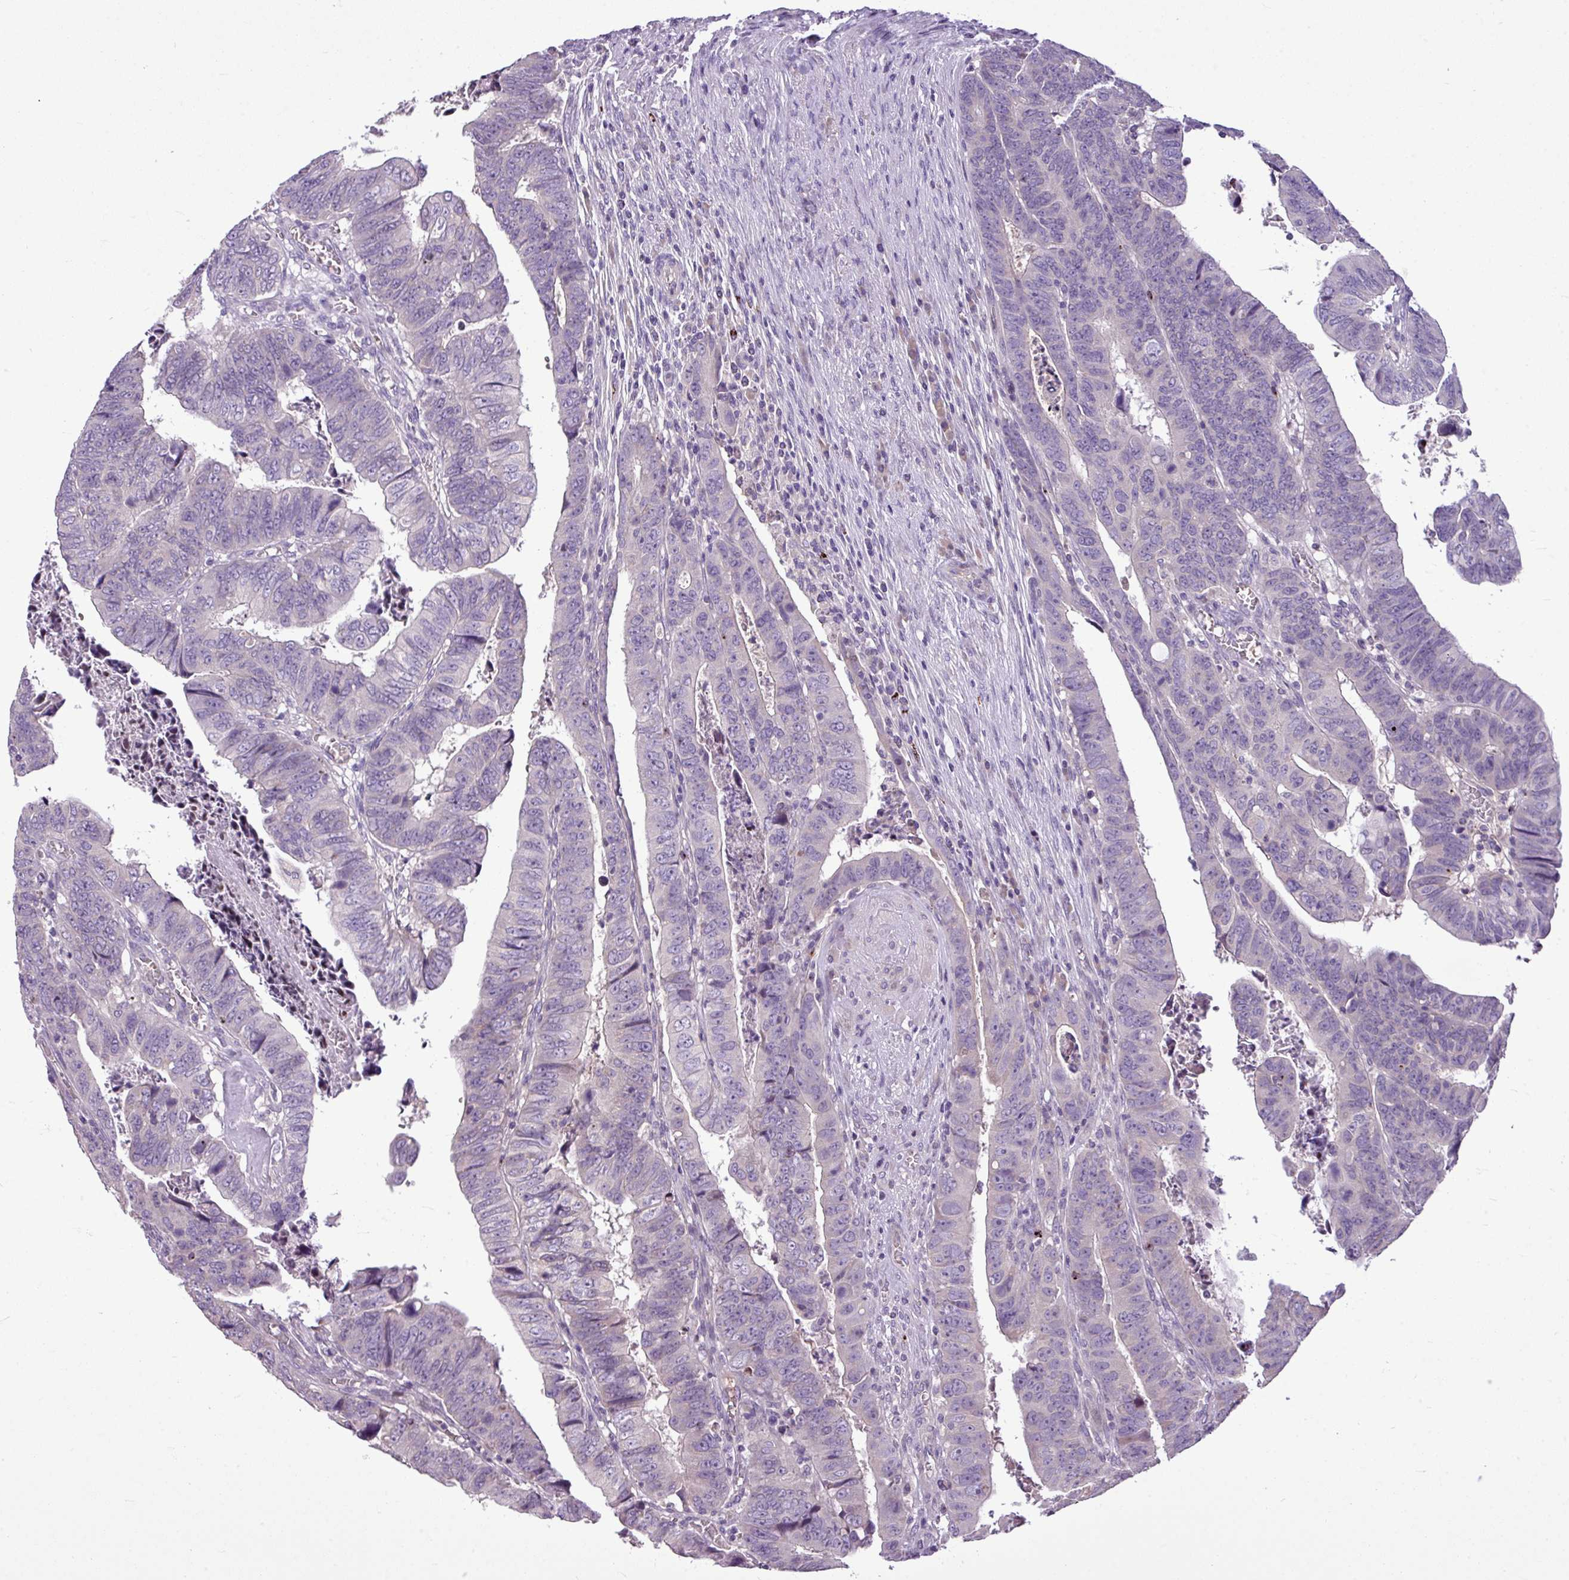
{"staining": {"intensity": "negative", "quantity": "none", "location": "none"}, "tissue": "colorectal cancer", "cell_type": "Tumor cells", "image_type": "cancer", "snomed": [{"axis": "morphology", "description": "Normal tissue, NOS"}, {"axis": "morphology", "description": "Adenocarcinoma, NOS"}, {"axis": "topography", "description": "Rectum"}], "caption": "Tumor cells are negative for protein expression in human colorectal cancer (adenocarcinoma).", "gene": "IL17A", "patient": {"sex": "female", "age": 65}}